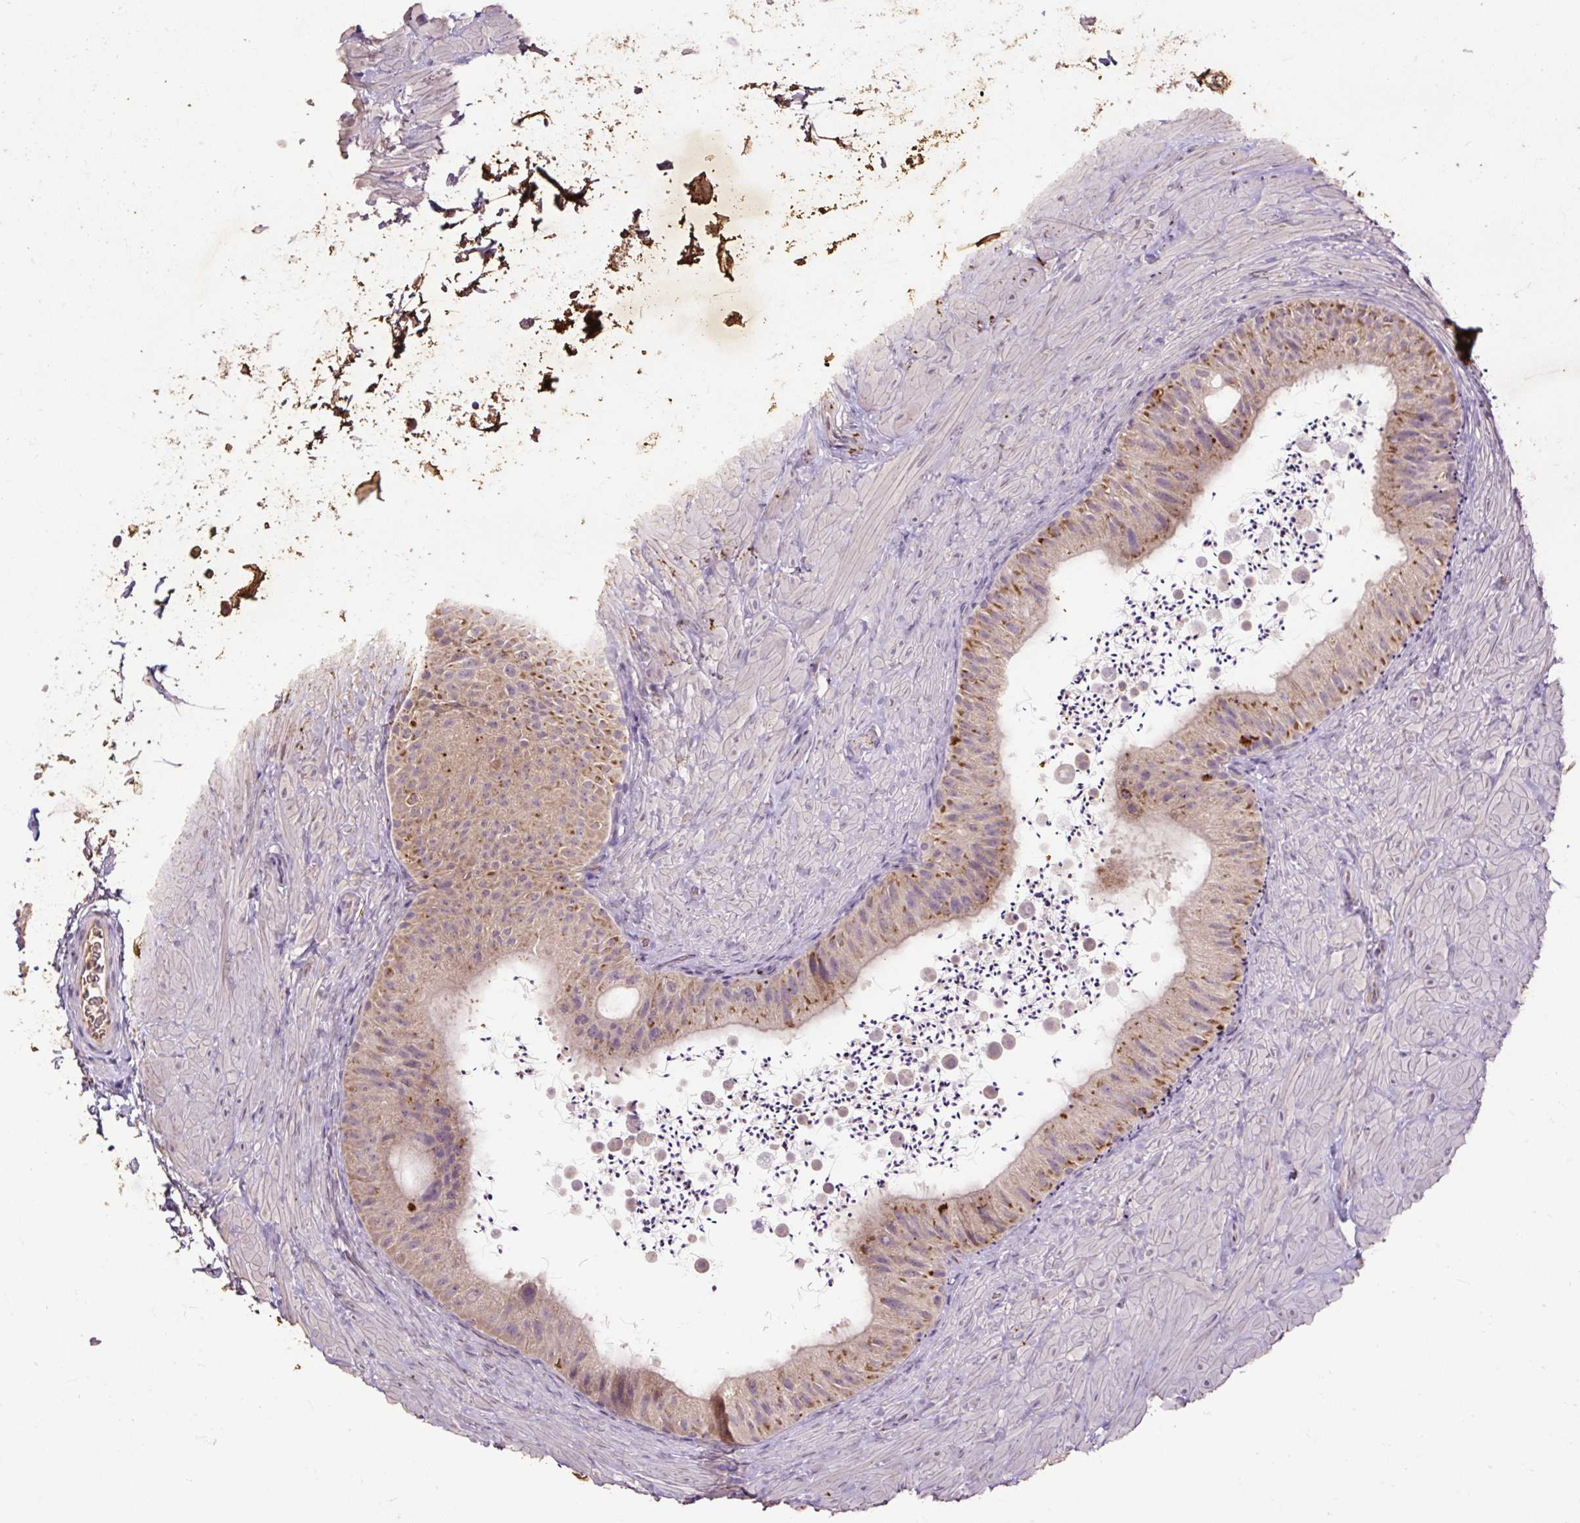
{"staining": {"intensity": "moderate", "quantity": "25%-75%", "location": "cytoplasmic/membranous"}, "tissue": "epididymis", "cell_type": "Glandular cells", "image_type": "normal", "snomed": [{"axis": "morphology", "description": "Normal tissue, NOS"}, {"axis": "topography", "description": "Epididymis"}, {"axis": "topography", "description": "Peripheral nerve tissue"}], "caption": "Immunohistochemistry (DAB) staining of normal human epididymis reveals moderate cytoplasmic/membranous protein staining in about 25%-75% of glandular cells. (Brightfield microscopy of DAB IHC at high magnification).", "gene": "LRTM2", "patient": {"sex": "male", "age": 32}}